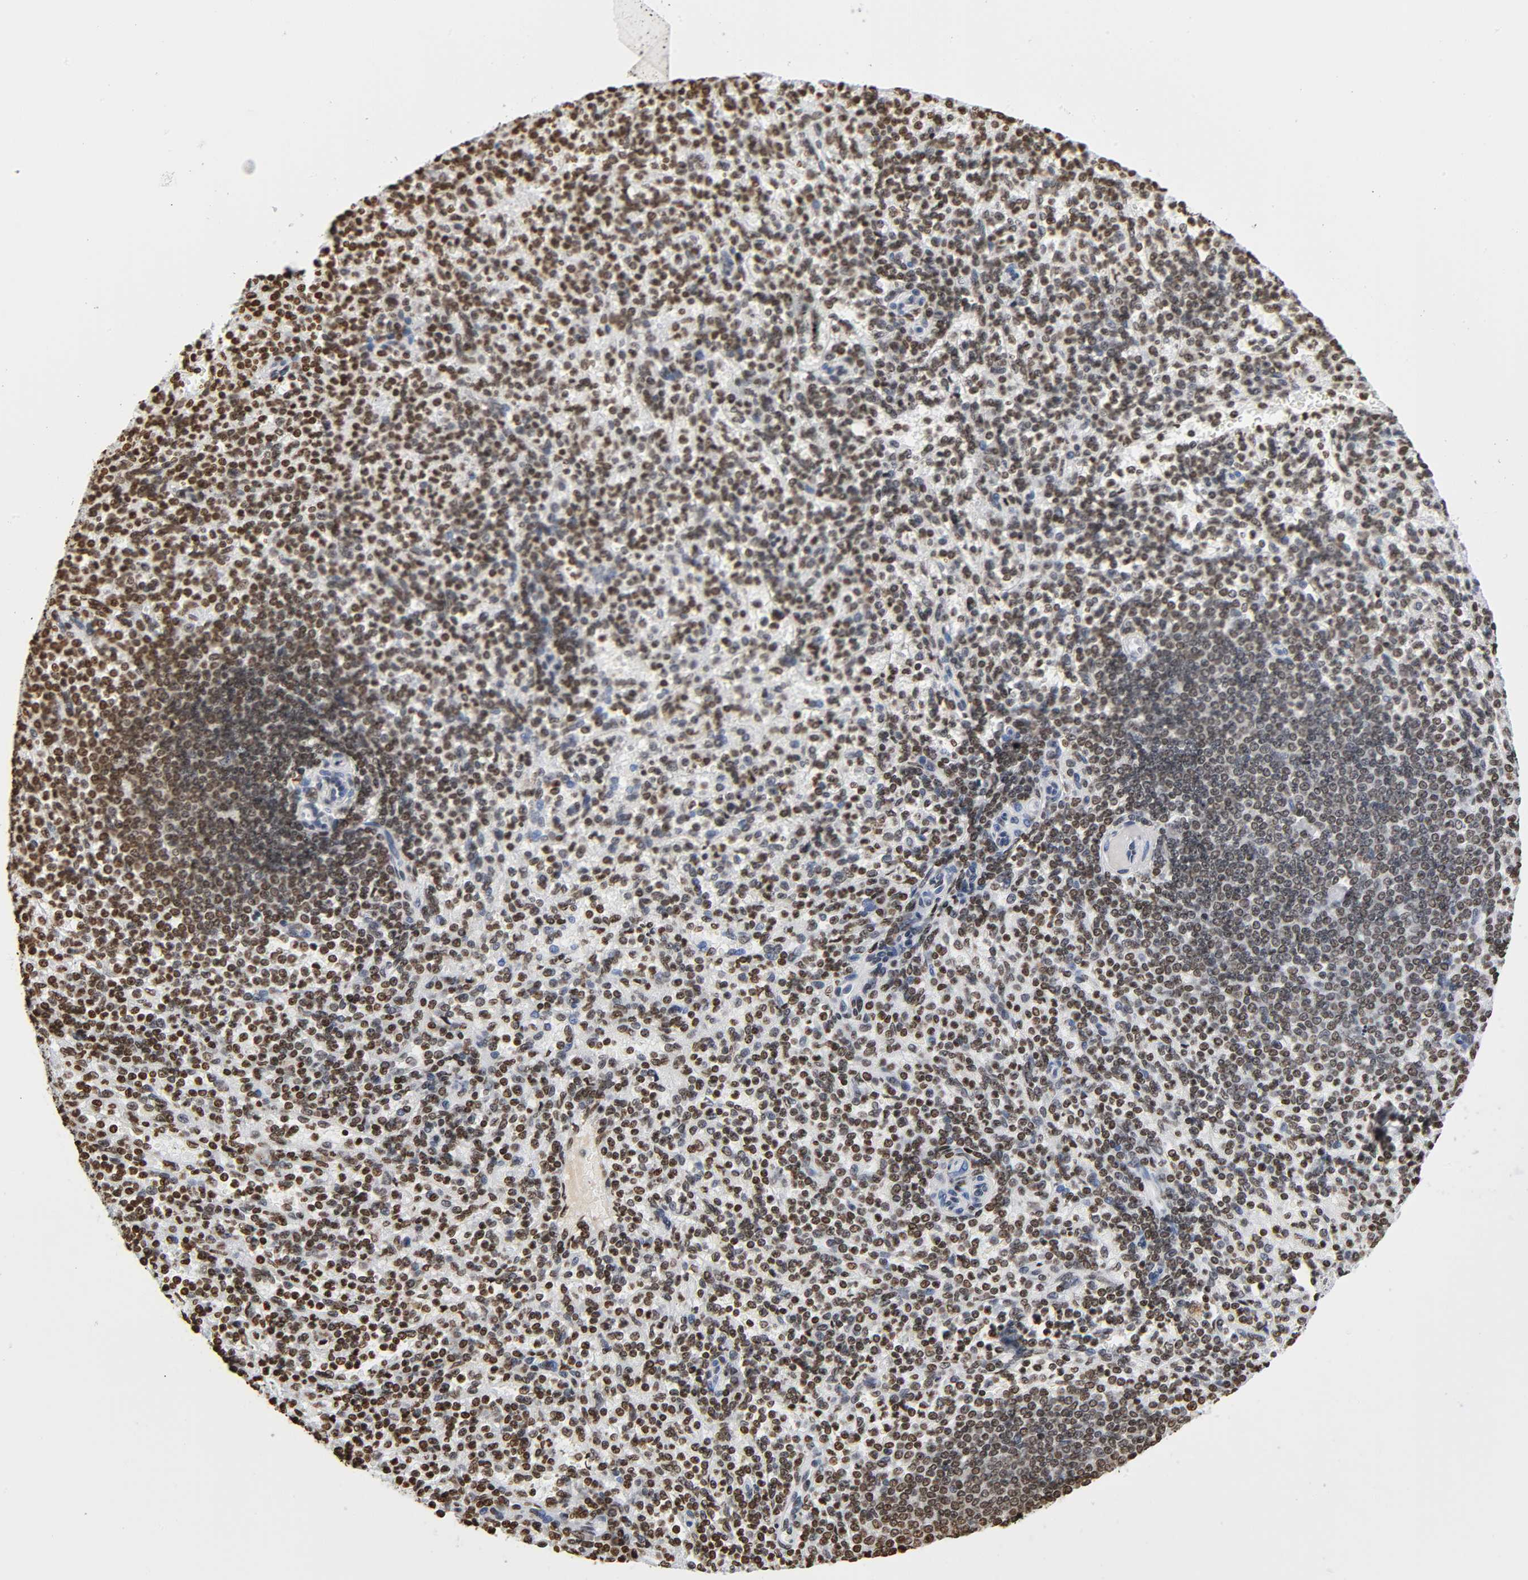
{"staining": {"intensity": "moderate", "quantity": "25%-75%", "location": "nuclear"}, "tissue": "spleen", "cell_type": "Cells in red pulp", "image_type": "normal", "snomed": [{"axis": "morphology", "description": "Normal tissue, NOS"}, {"axis": "topography", "description": "Spleen"}], "caption": "DAB (3,3'-diaminobenzidine) immunohistochemical staining of unremarkable spleen reveals moderate nuclear protein positivity in about 25%-75% of cells in red pulp. Using DAB (brown) and hematoxylin (blue) stains, captured at high magnification using brightfield microscopy.", "gene": "HOXA6", "patient": {"sex": "female", "age": 74}}